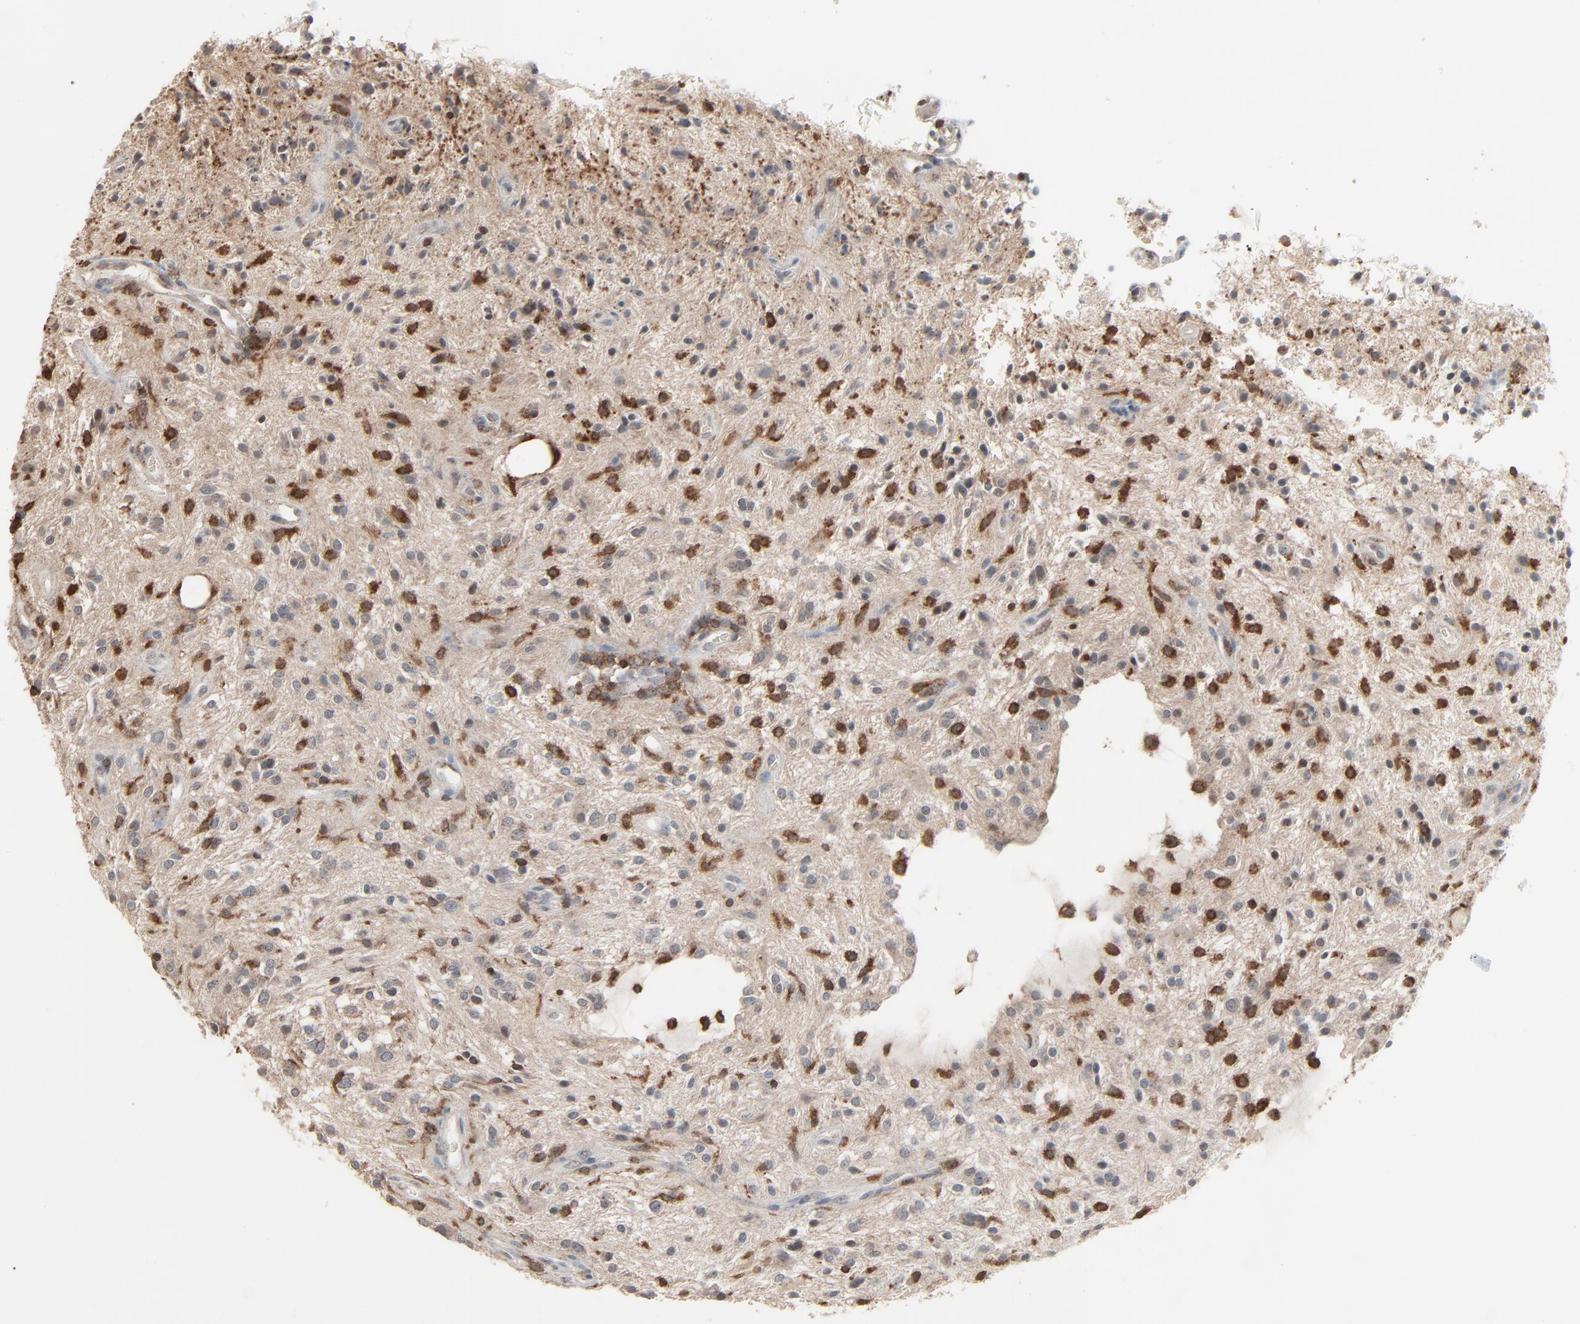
{"staining": {"intensity": "strong", "quantity": "25%-75%", "location": "cytoplasmic/membranous,nuclear"}, "tissue": "glioma", "cell_type": "Tumor cells", "image_type": "cancer", "snomed": [{"axis": "morphology", "description": "Glioma, malignant, NOS"}, {"axis": "topography", "description": "Cerebellum"}], "caption": "A high-resolution image shows IHC staining of glioma, which shows strong cytoplasmic/membranous and nuclear expression in about 25%-75% of tumor cells. The staining is performed using DAB brown chromogen to label protein expression. The nuclei are counter-stained blue using hematoxylin.", "gene": "DOCK8", "patient": {"sex": "female", "age": 10}}